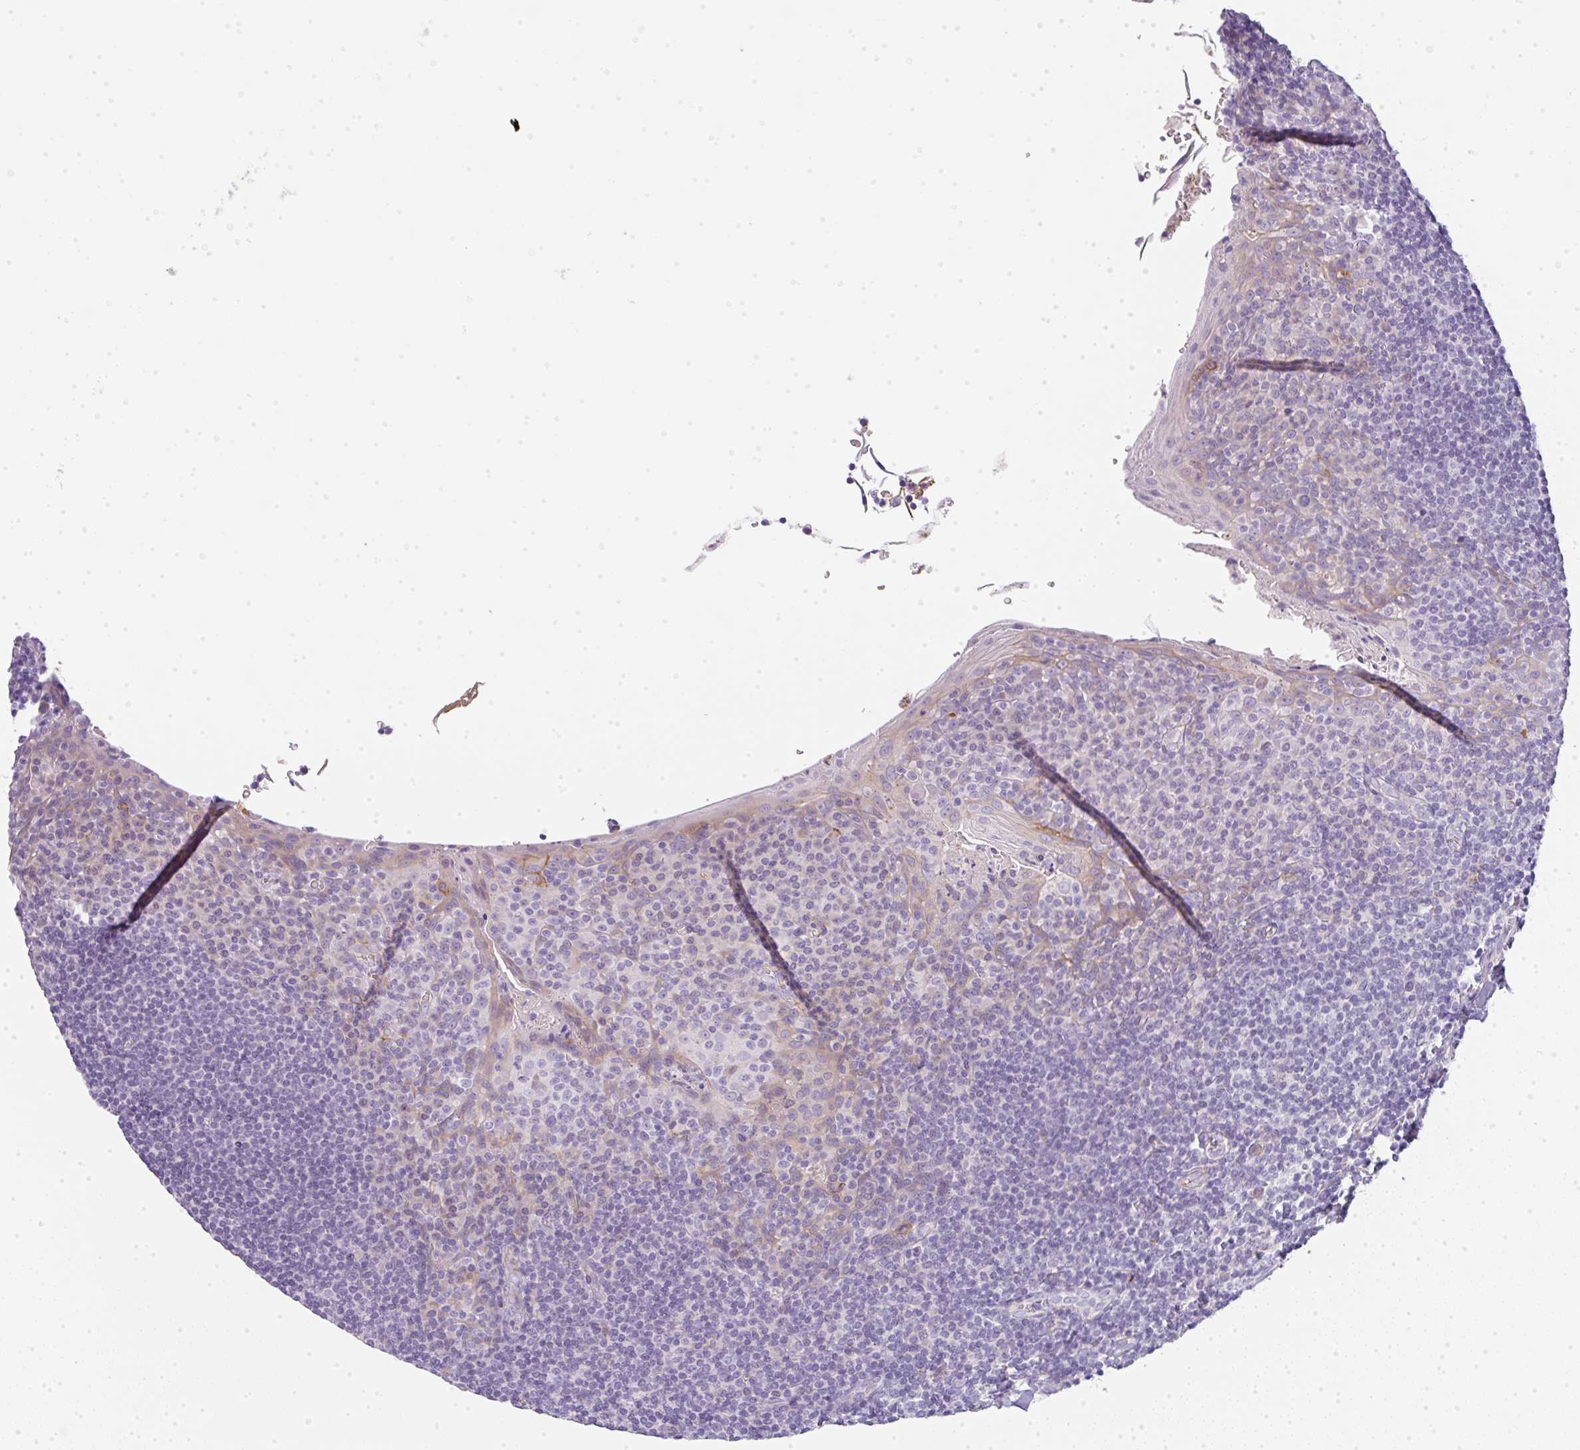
{"staining": {"intensity": "negative", "quantity": "none", "location": "none"}, "tissue": "tonsil", "cell_type": "Germinal center cells", "image_type": "normal", "snomed": [{"axis": "morphology", "description": "Normal tissue, NOS"}, {"axis": "topography", "description": "Tonsil"}], "caption": "Micrograph shows no significant protein staining in germinal center cells of unremarkable tonsil. (DAB (3,3'-diaminobenzidine) IHC visualized using brightfield microscopy, high magnification).", "gene": "LPAR4", "patient": {"sex": "male", "age": 27}}